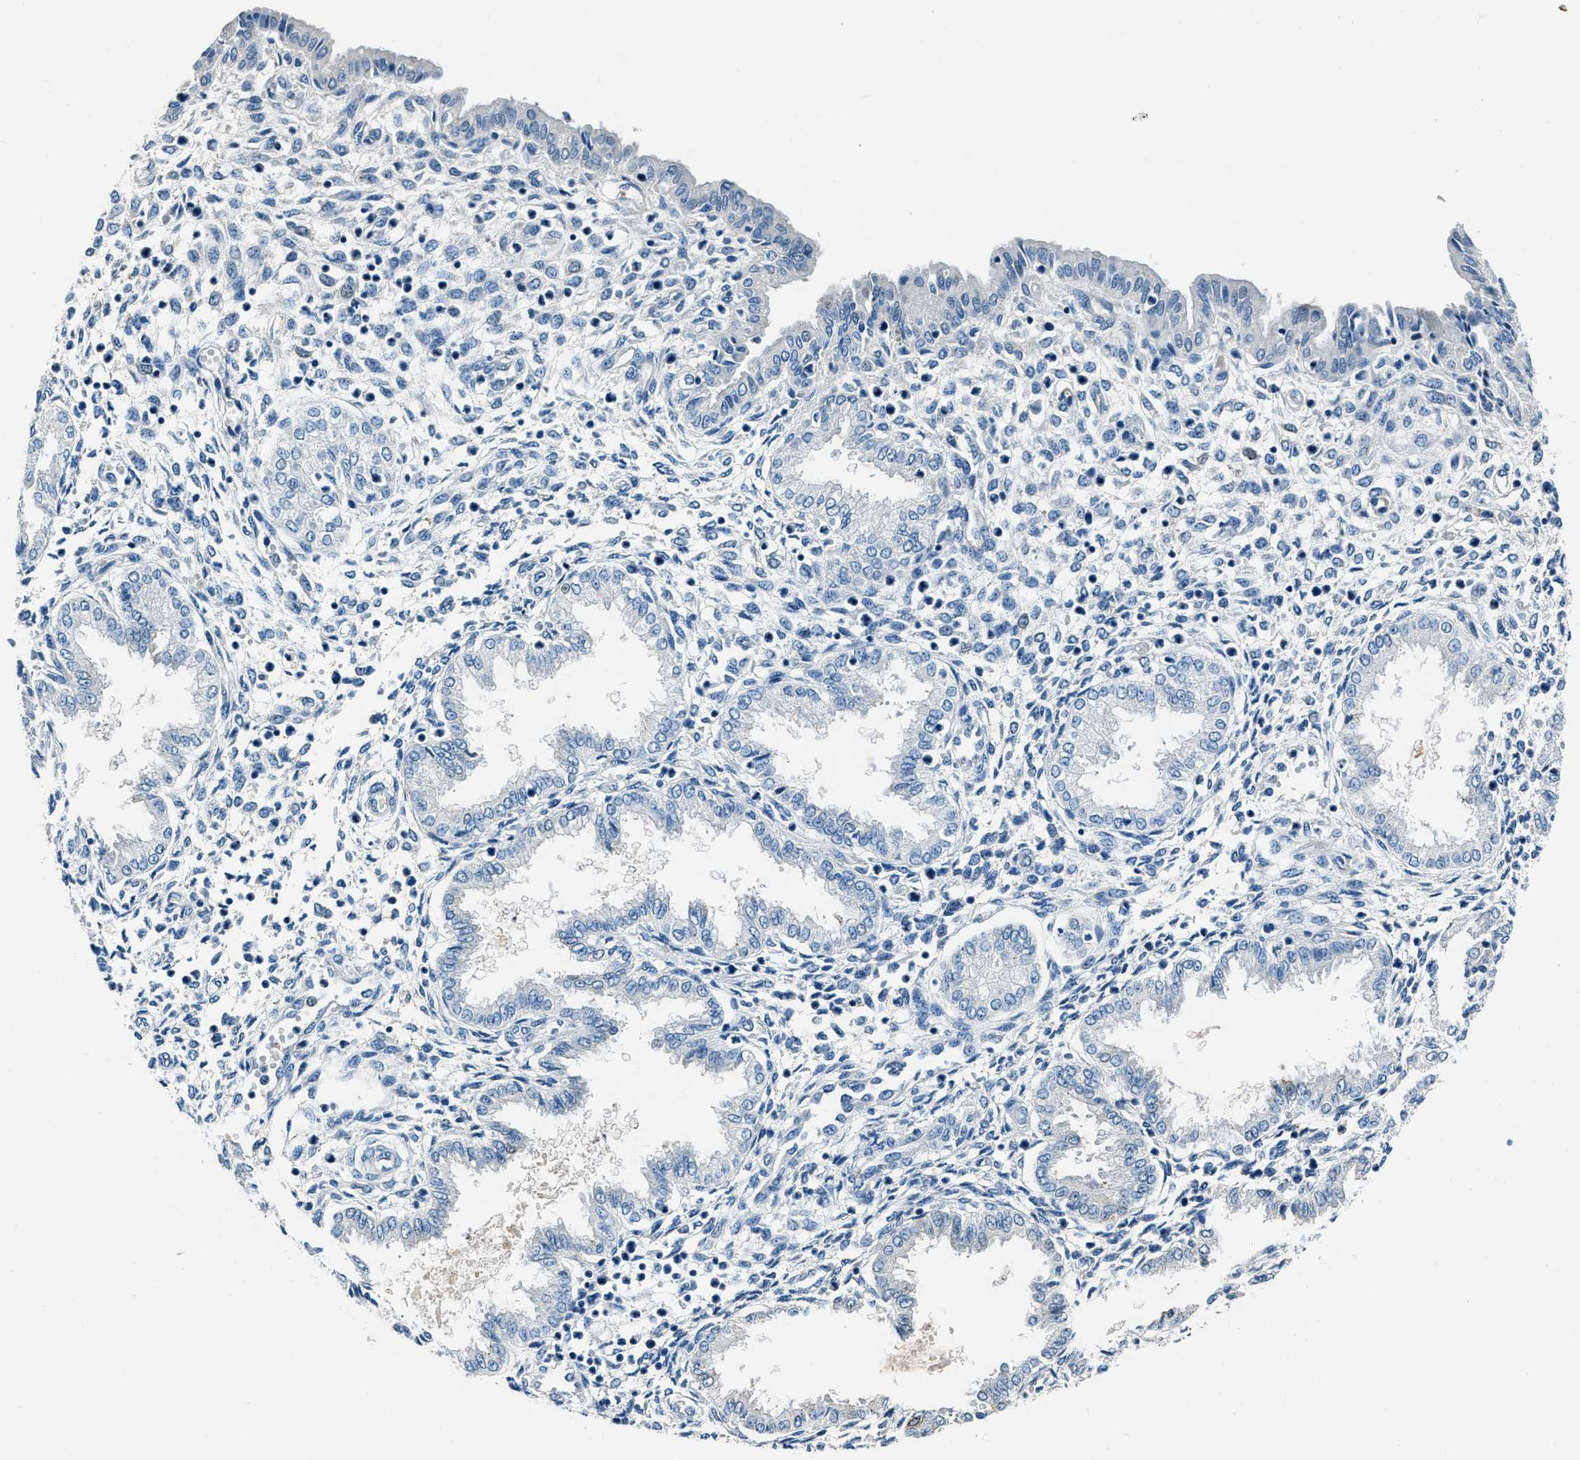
{"staining": {"intensity": "negative", "quantity": "none", "location": "none"}, "tissue": "endometrium", "cell_type": "Cells in endometrial stroma", "image_type": "normal", "snomed": [{"axis": "morphology", "description": "Normal tissue, NOS"}, {"axis": "topography", "description": "Endometrium"}], "caption": "This photomicrograph is of benign endometrium stained with IHC to label a protein in brown with the nuclei are counter-stained blue. There is no staining in cells in endometrial stroma. Brightfield microscopy of IHC stained with DAB (3,3'-diaminobenzidine) (brown) and hematoxylin (blue), captured at high magnification.", "gene": "PTPDC1", "patient": {"sex": "female", "age": 33}}